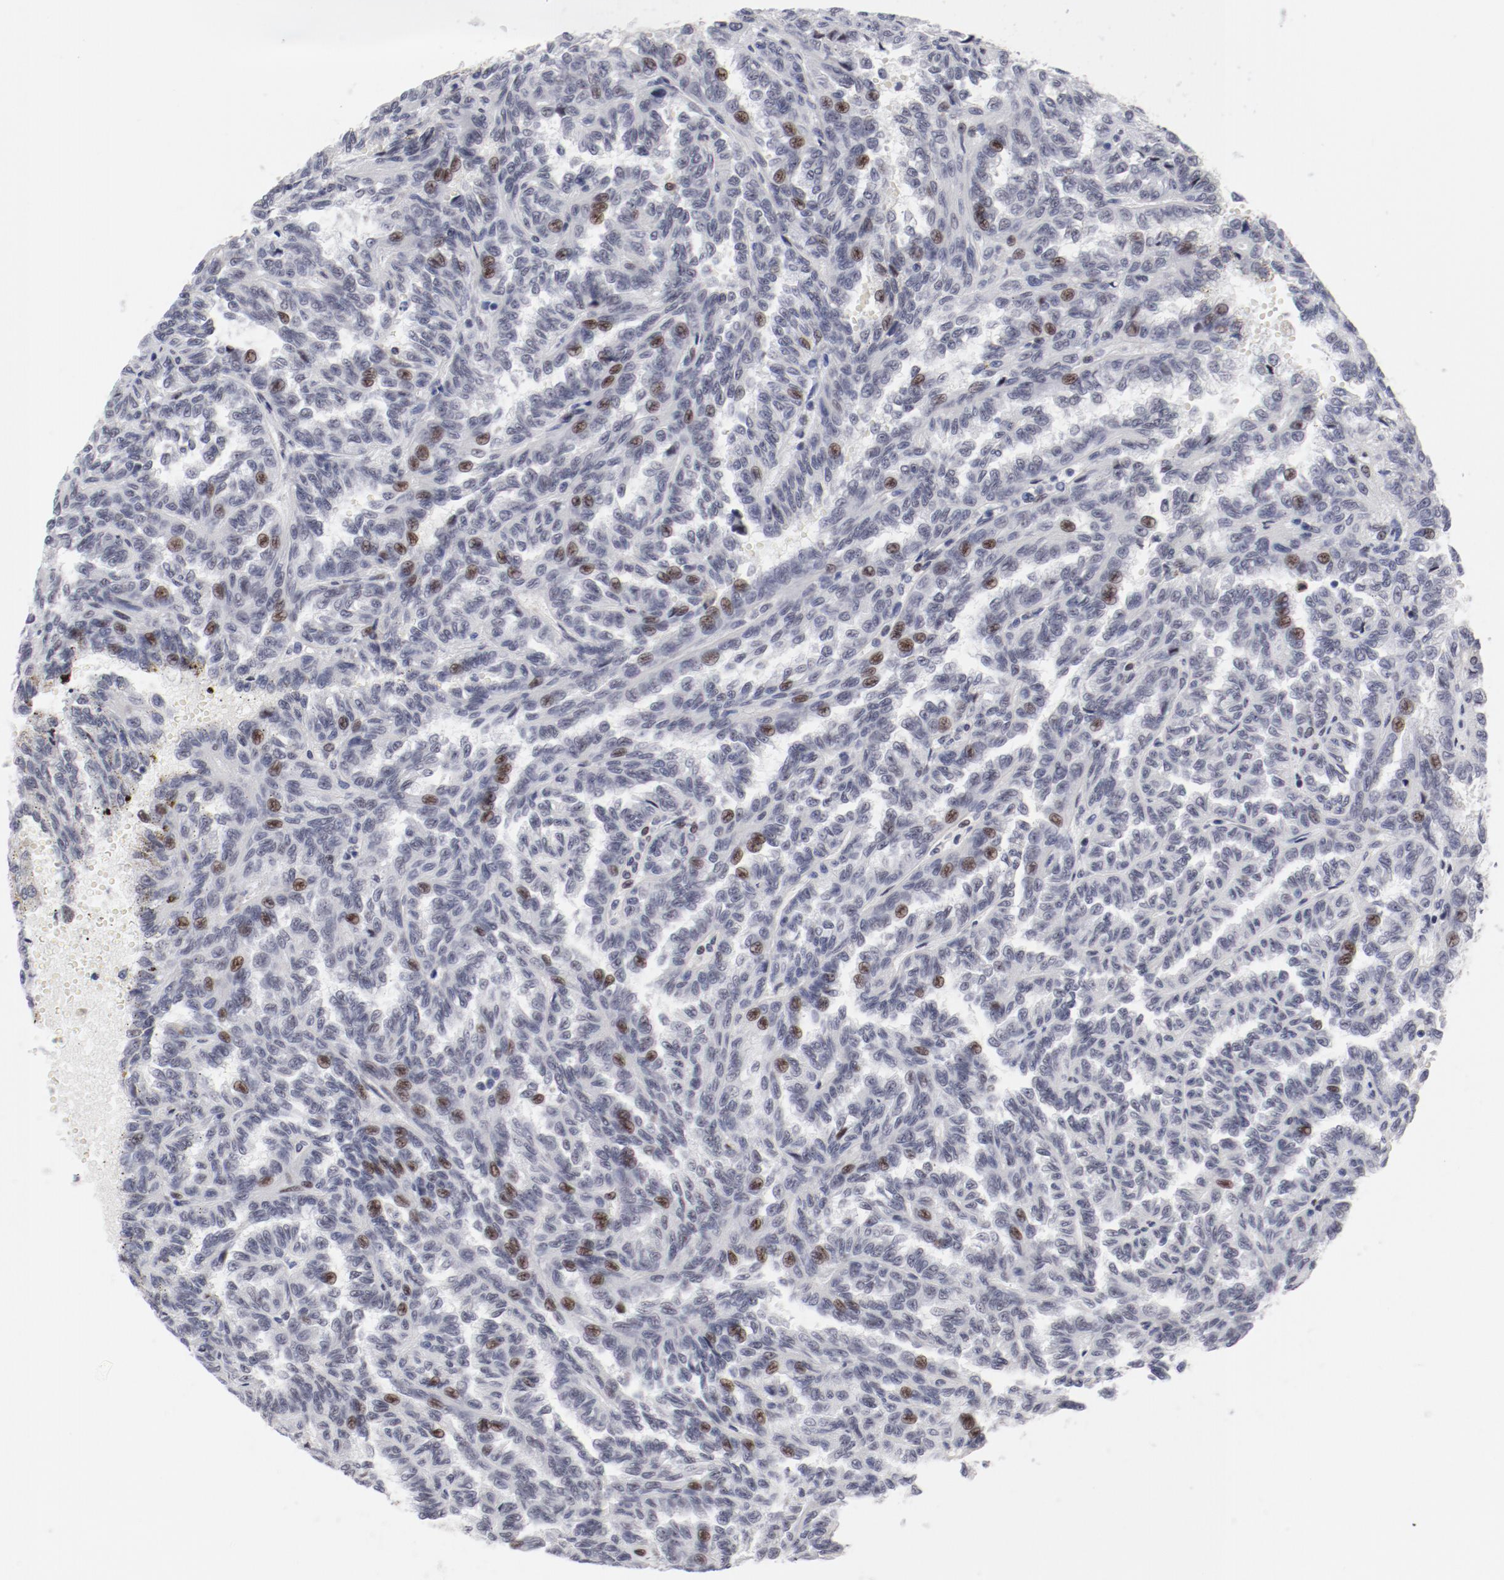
{"staining": {"intensity": "moderate", "quantity": "<25%", "location": "nuclear"}, "tissue": "renal cancer", "cell_type": "Tumor cells", "image_type": "cancer", "snomed": [{"axis": "morphology", "description": "Inflammation, NOS"}, {"axis": "morphology", "description": "Adenocarcinoma, NOS"}, {"axis": "topography", "description": "Kidney"}], "caption": "Immunohistochemical staining of human adenocarcinoma (renal) exhibits low levels of moderate nuclear expression in about <25% of tumor cells.", "gene": "FSCB", "patient": {"sex": "male", "age": 68}}